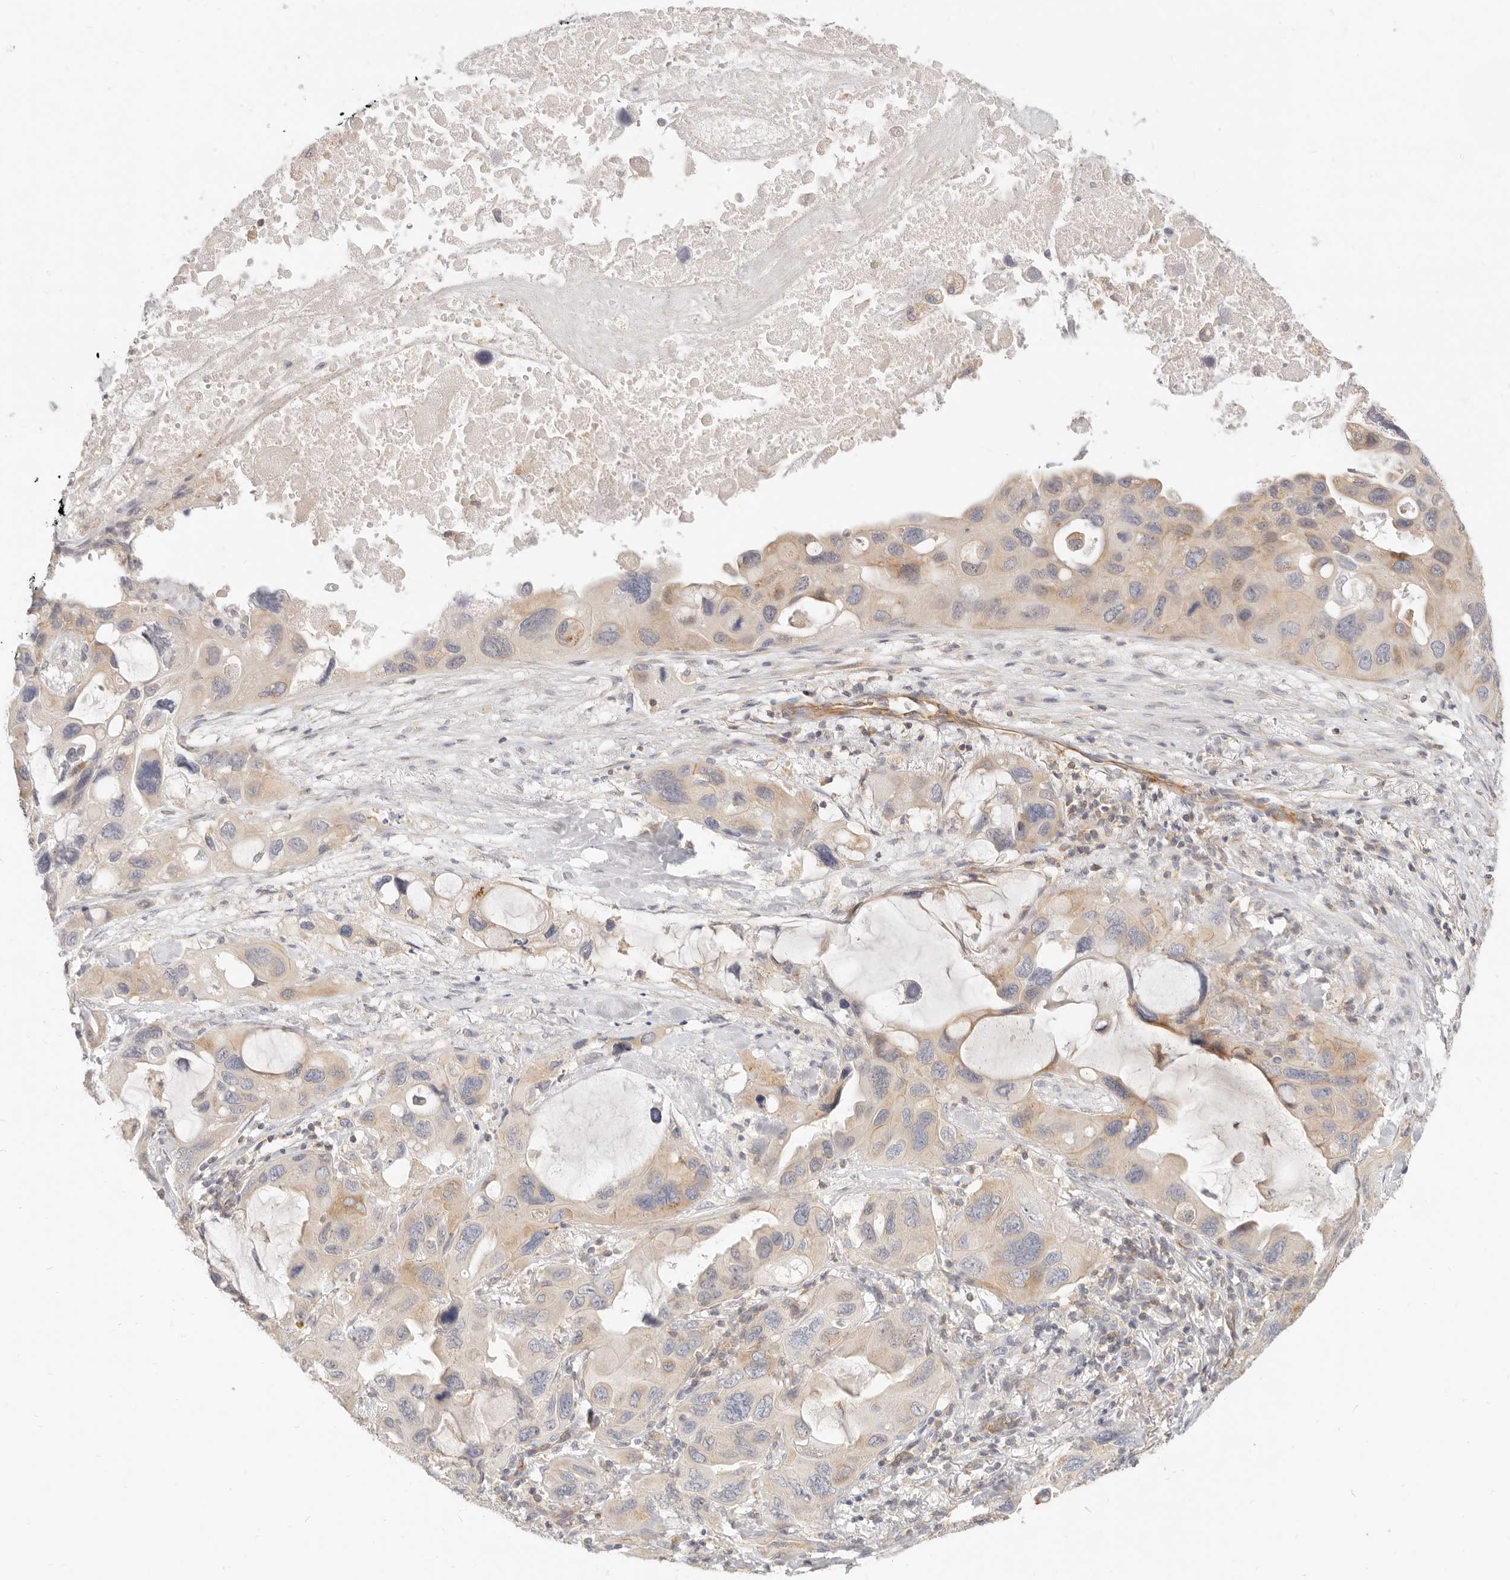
{"staining": {"intensity": "moderate", "quantity": "<25%", "location": "cytoplasmic/membranous"}, "tissue": "lung cancer", "cell_type": "Tumor cells", "image_type": "cancer", "snomed": [{"axis": "morphology", "description": "Squamous cell carcinoma, NOS"}, {"axis": "topography", "description": "Lung"}], "caption": "There is low levels of moderate cytoplasmic/membranous expression in tumor cells of lung squamous cell carcinoma, as demonstrated by immunohistochemical staining (brown color).", "gene": "LTB4R2", "patient": {"sex": "female", "age": 73}}